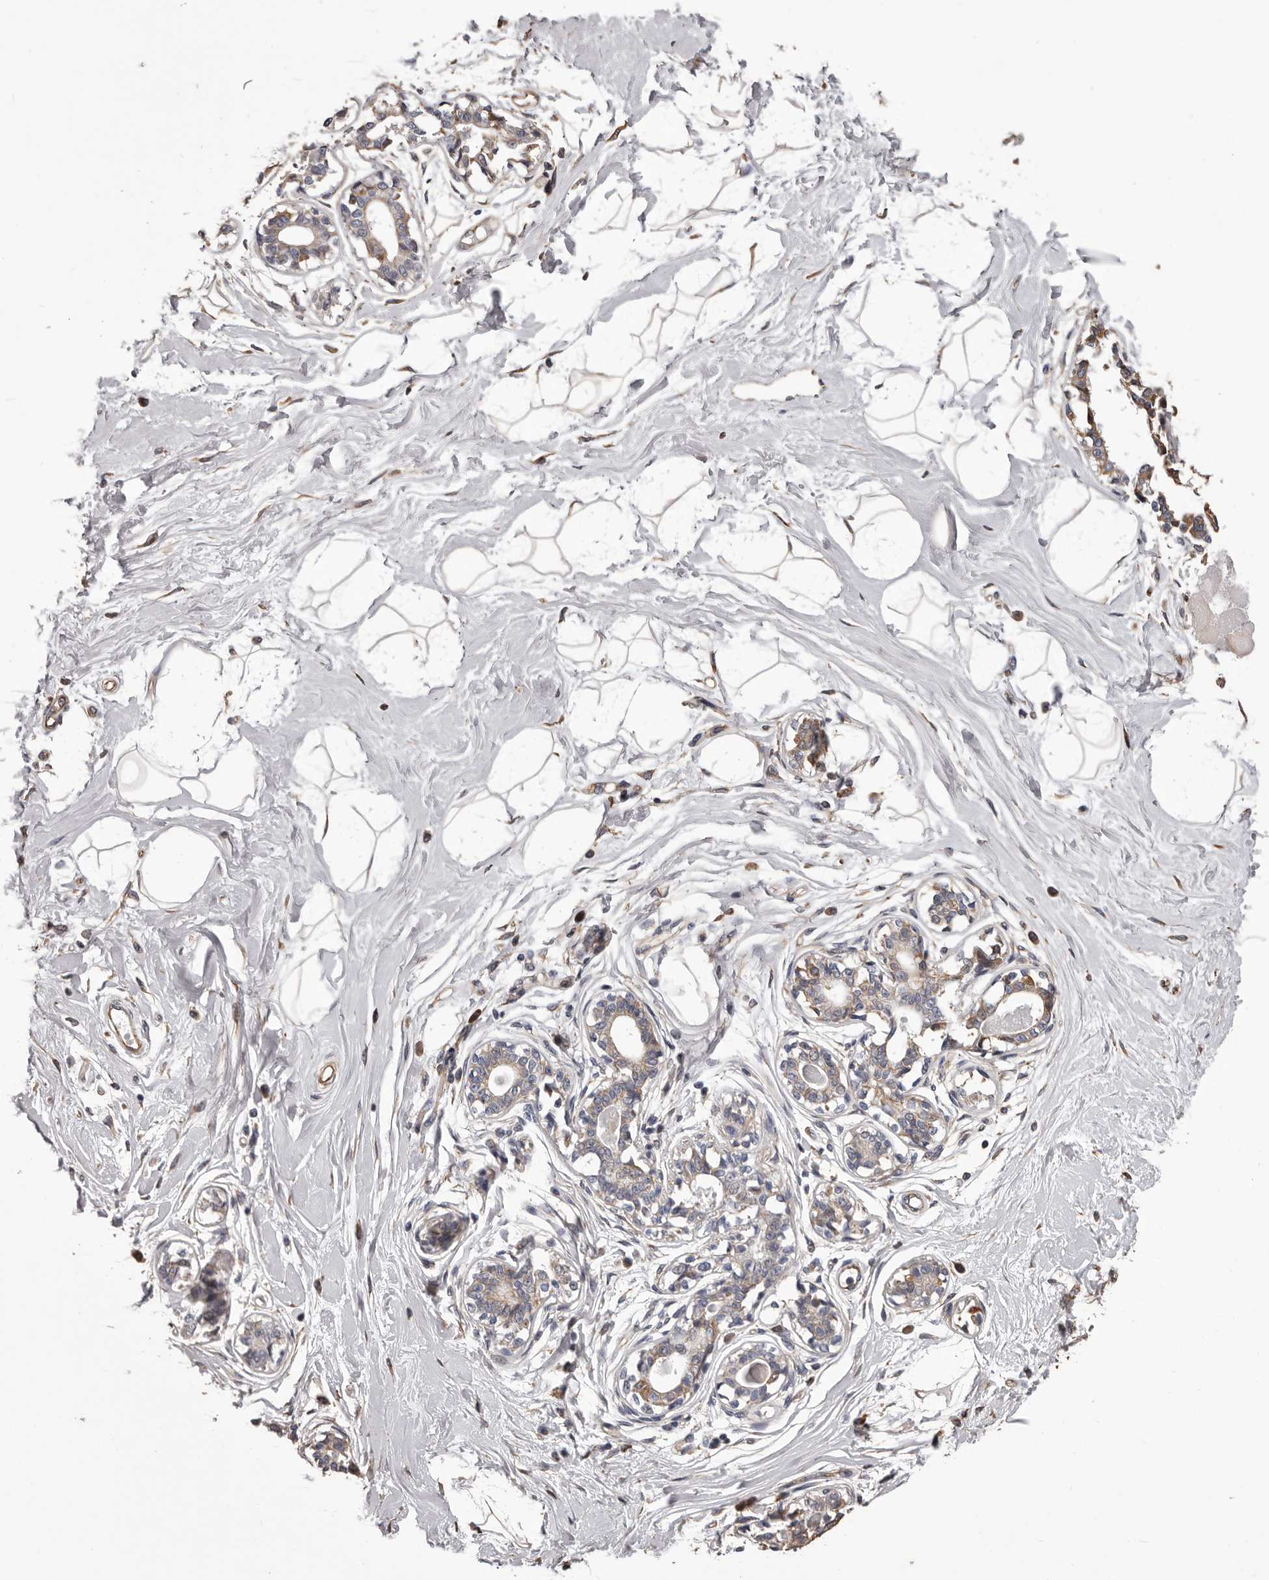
{"staining": {"intensity": "moderate", "quantity": ">75%", "location": "cytoplasmic/membranous"}, "tissue": "breast", "cell_type": "Adipocytes", "image_type": "normal", "snomed": [{"axis": "morphology", "description": "Normal tissue, NOS"}, {"axis": "topography", "description": "Breast"}], "caption": "Protein positivity by immunohistochemistry (IHC) displays moderate cytoplasmic/membranous staining in approximately >75% of adipocytes in unremarkable breast. The protein is shown in brown color, while the nuclei are stained blue.", "gene": "CEP104", "patient": {"sex": "female", "age": 45}}